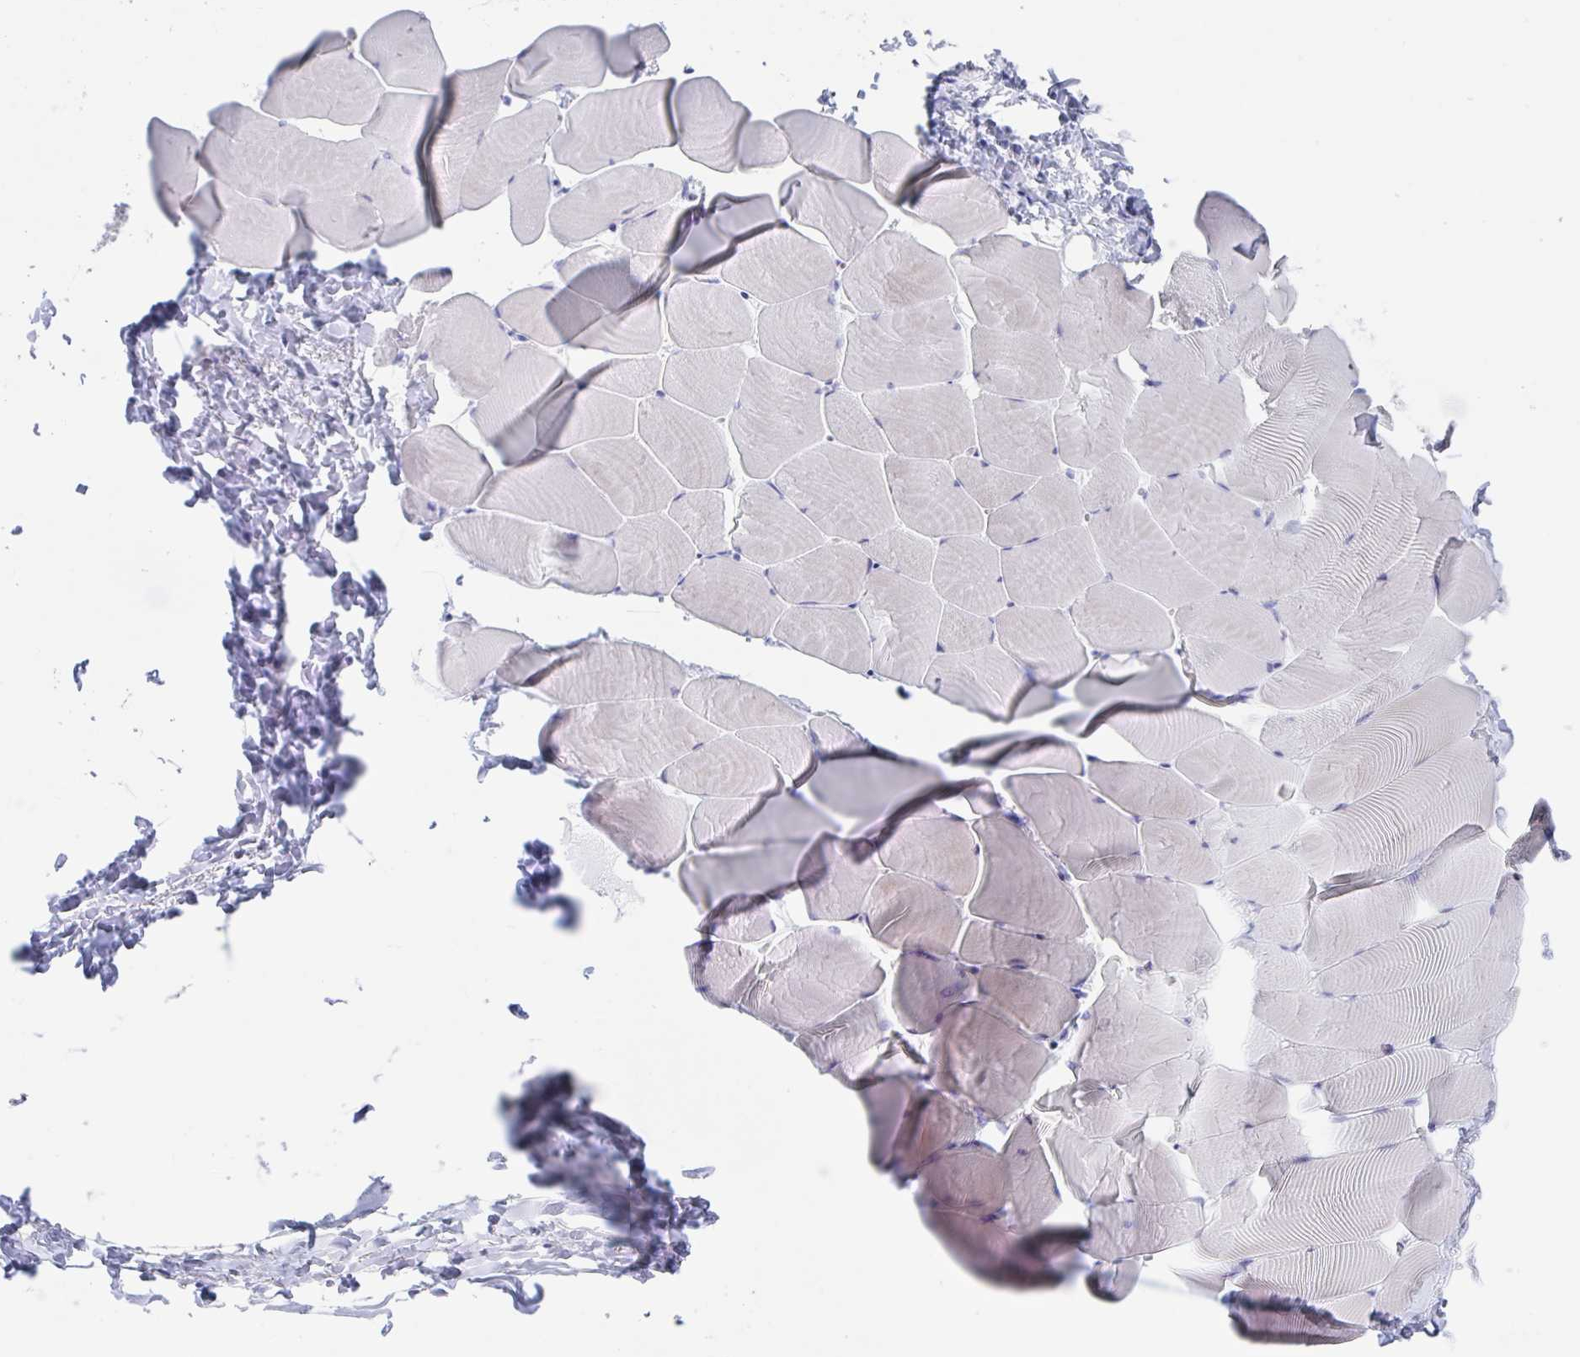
{"staining": {"intensity": "negative", "quantity": "none", "location": "none"}, "tissue": "skeletal muscle", "cell_type": "Myocytes", "image_type": "normal", "snomed": [{"axis": "morphology", "description": "Normal tissue, NOS"}, {"axis": "topography", "description": "Skeletal muscle"}], "caption": "Immunohistochemistry (IHC) image of unremarkable skeletal muscle stained for a protein (brown), which demonstrates no staining in myocytes. Brightfield microscopy of IHC stained with DAB (3,3'-diaminobenzidine) (brown) and hematoxylin (blue), captured at high magnification.", "gene": "NOXRED1", "patient": {"sex": "male", "age": 25}}